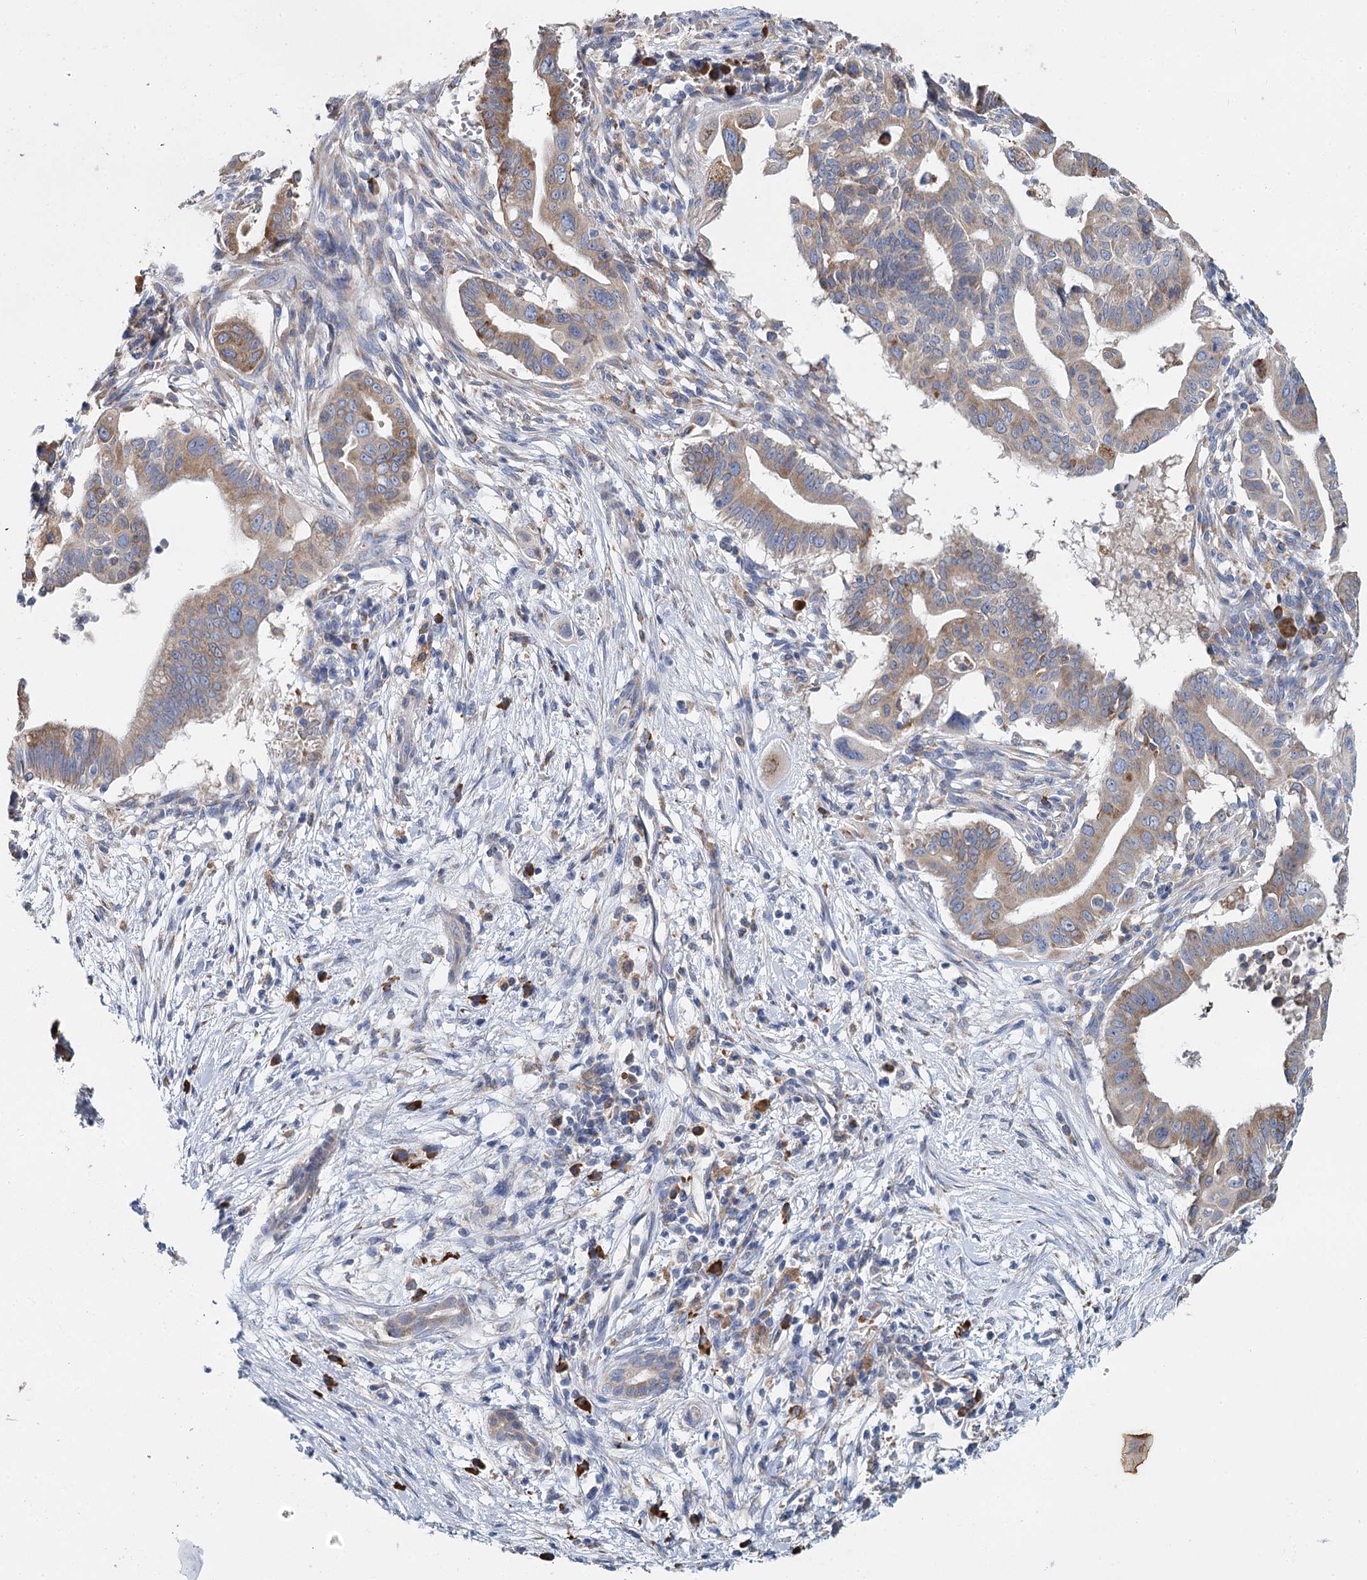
{"staining": {"intensity": "moderate", "quantity": "<25%", "location": "cytoplasmic/membranous"}, "tissue": "pancreatic cancer", "cell_type": "Tumor cells", "image_type": "cancer", "snomed": [{"axis": "morphology", "description": "Adenocarcinoma, NOS"}, {"axis": "topography", "description": "Pancreas"}], "caption": "An image of human adenocarcinoma (pancreatic) stained for a protein displays moderate cytoplasmic/membranous brown staining in tumor cells.", "gene": "ANKRD16", "patient": {"sex": "male", "age": 68}}